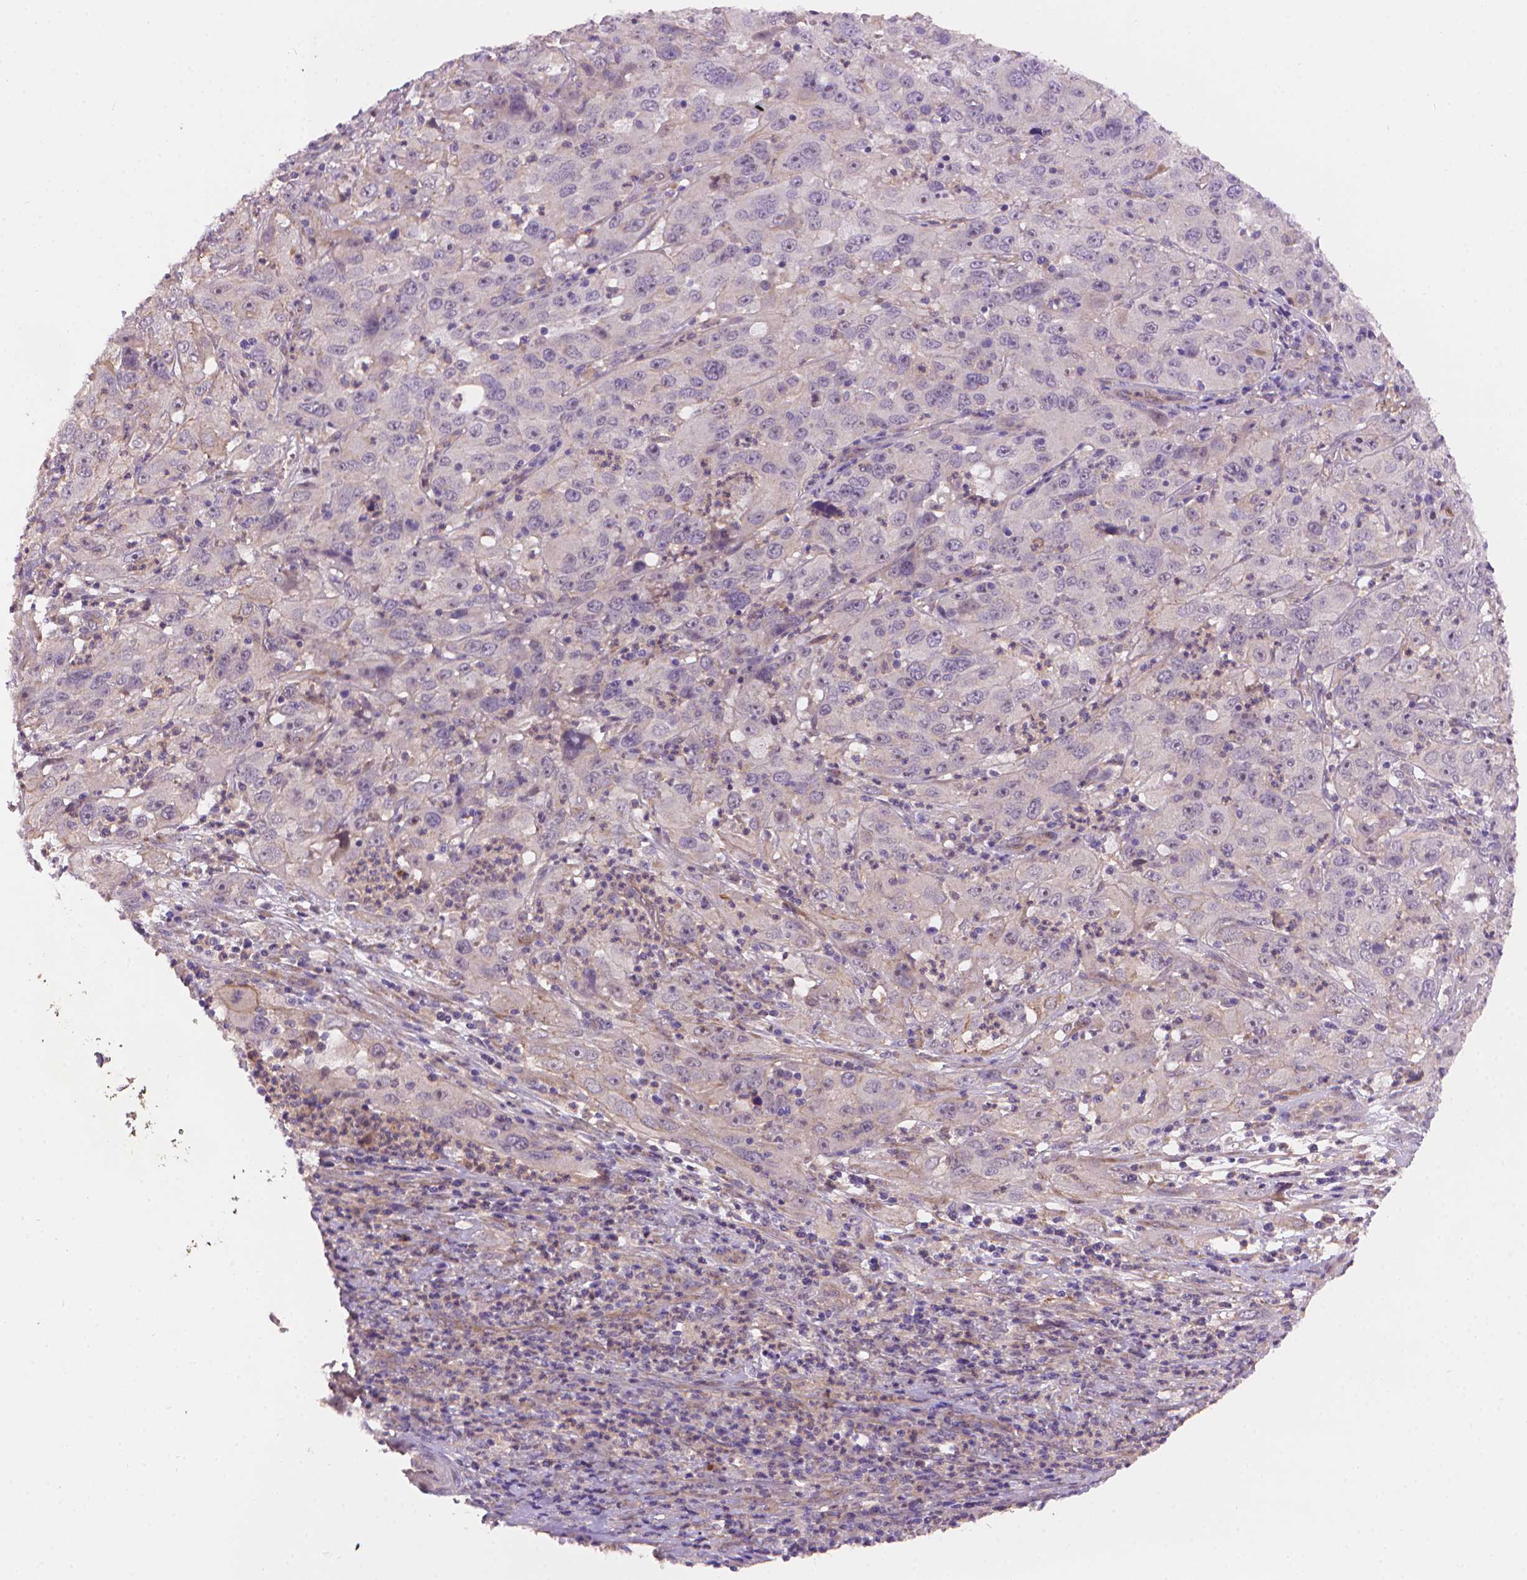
{"staining": {"intensity": "negative", "quantity": "none", "location": "none"}, "tissue": "cervical cancer", "cell_type": "Tumor cells", "image_type": "cancer", "snomed": [{"axis": "morphology", "description": "Squamous cell carcinoma, NOS"}, {"axis": "topography", "description": "Cervix"}], "caption": "Photomicrograph shows no significant protein positivity in tumor cells of cervical cancer (squamous cell carcinoma).", "gene": "AMMECR1", "patient": {"sex": "female", "age": 32}}